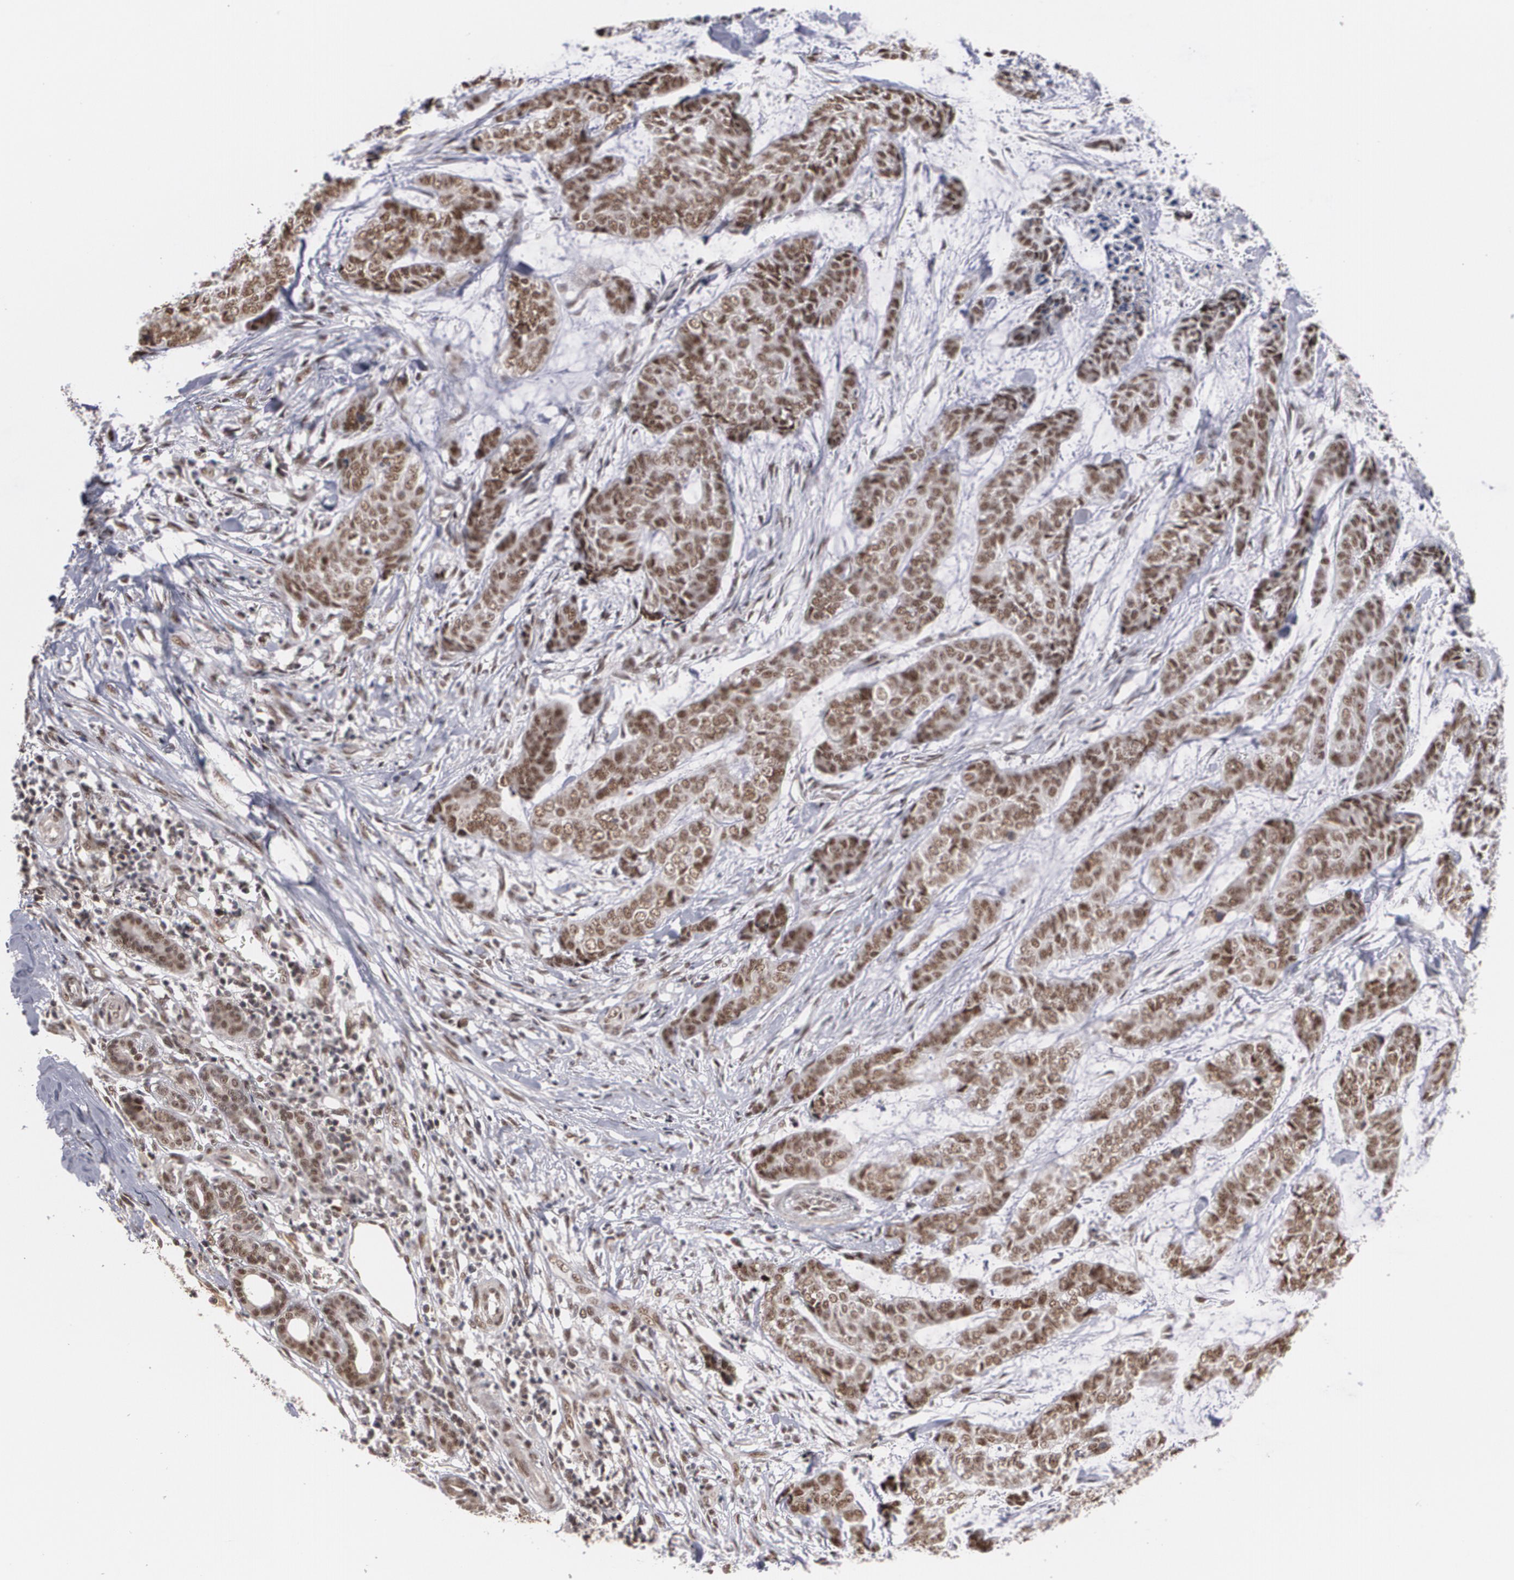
{"staining": {"intensity": "moderate", "quantity": ">75%", "location": "nuclear"}, "tissue": "skin cancer", "cell_type": "Tumor cells", "image_type": "cancer", "snomed": [{"axis": "morphology", "description": "Basal cell carcinoma"}, {"axis": "topography", "description": "Skin"}], "caption": "Skin cancer tissue displays moderate nuclear staining in about >75% of tumor cells, visualized by immunohistochemistry.", "gene": "ZNF234", "patient": {"sex": "female", "age": 64}}